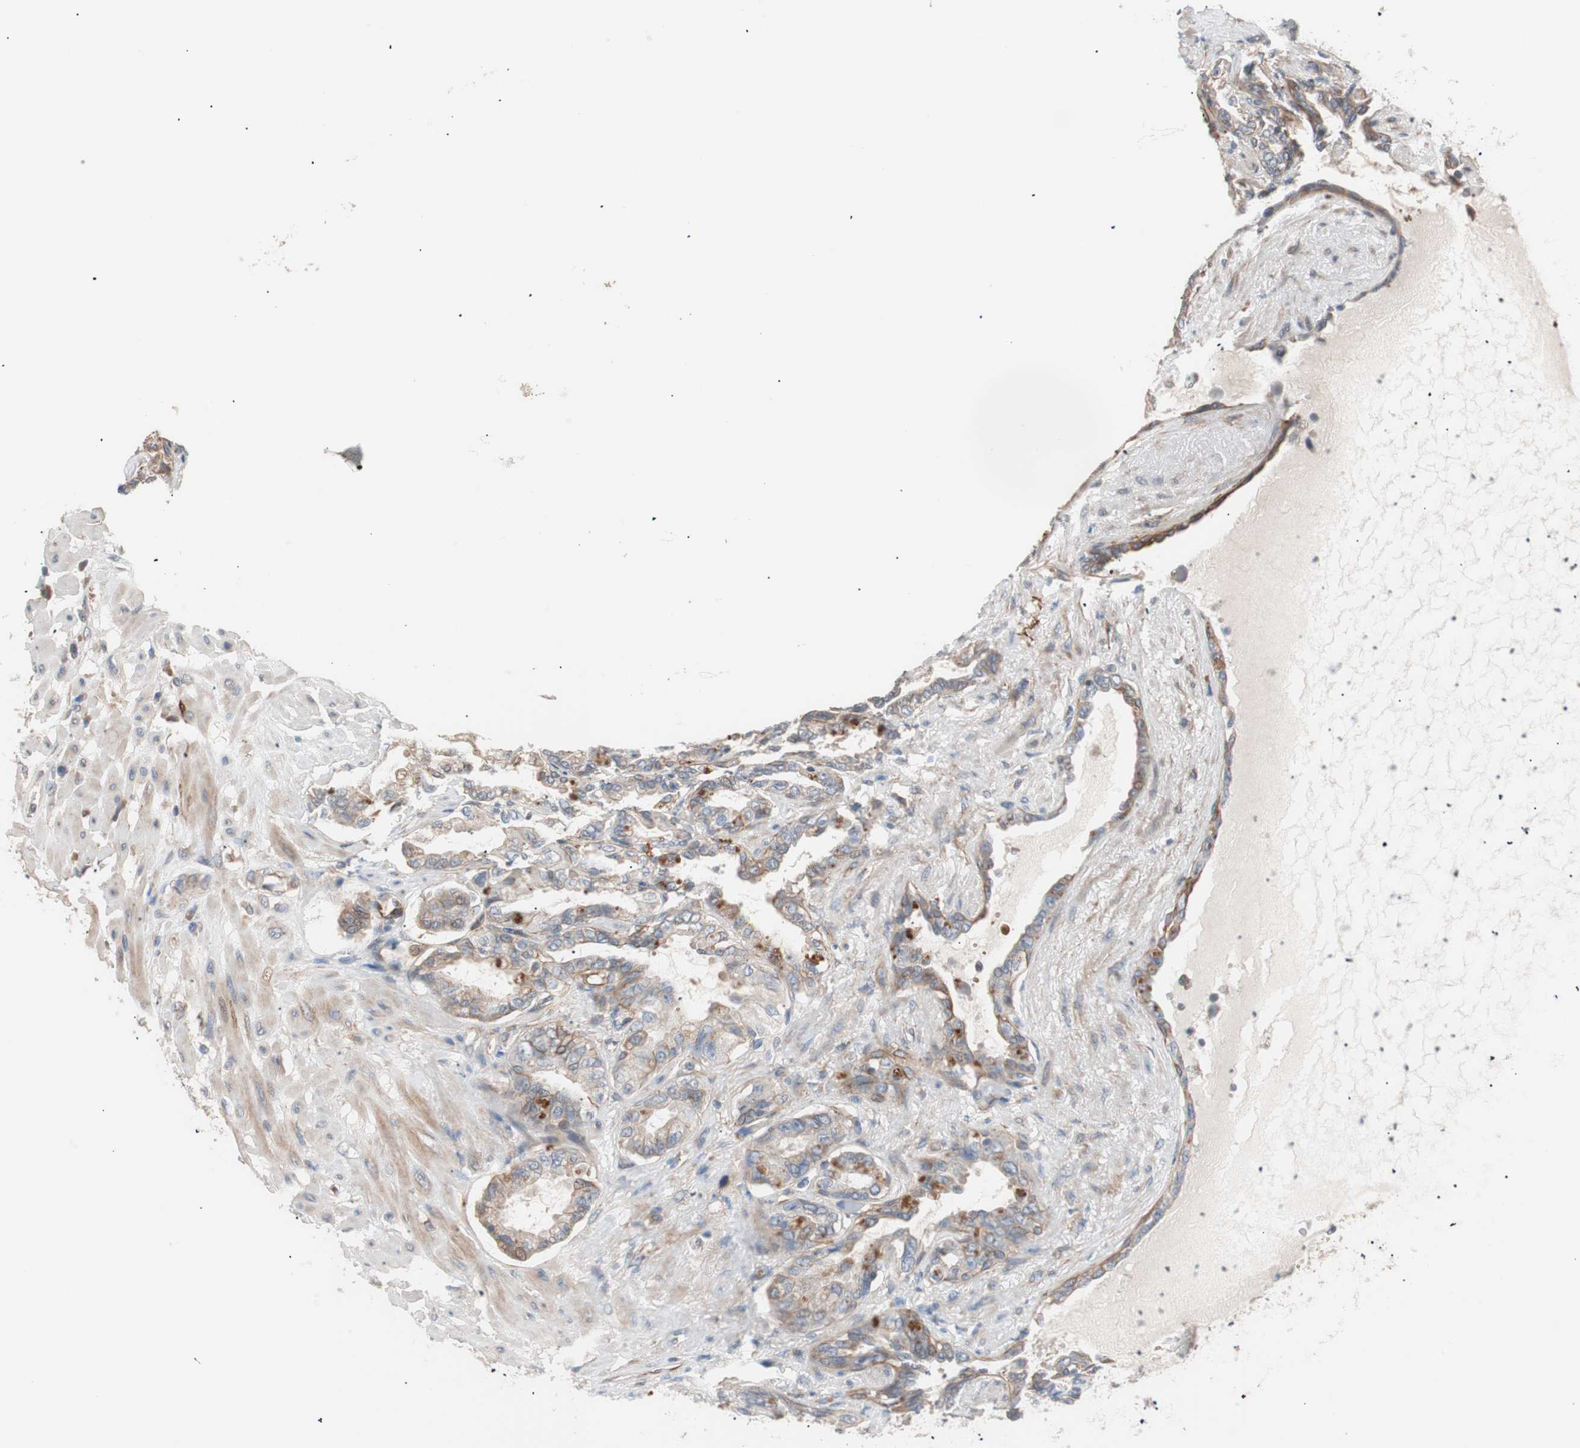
{"staining": {"intensity": "weak", "quantity": "<25%", "location": "cytoplasmic/membranous"}, "tissue": "seminal vesicle", "cell_type": "Glandular cells", "image_type": "normal", "snomed": [{"axis": "morphology", "description": "Normal tissue, NOS"}, {"axis": "topography", "description": "Seminal veicle"}], "caption": "DAB (3,3'-diaminobenzidine) immunohistochemical staining of benign seminal vesicle exhibits no significant expression in glandular cells.", "gene": "SMG1", "patient": {"sex": "male", "age": 61}}